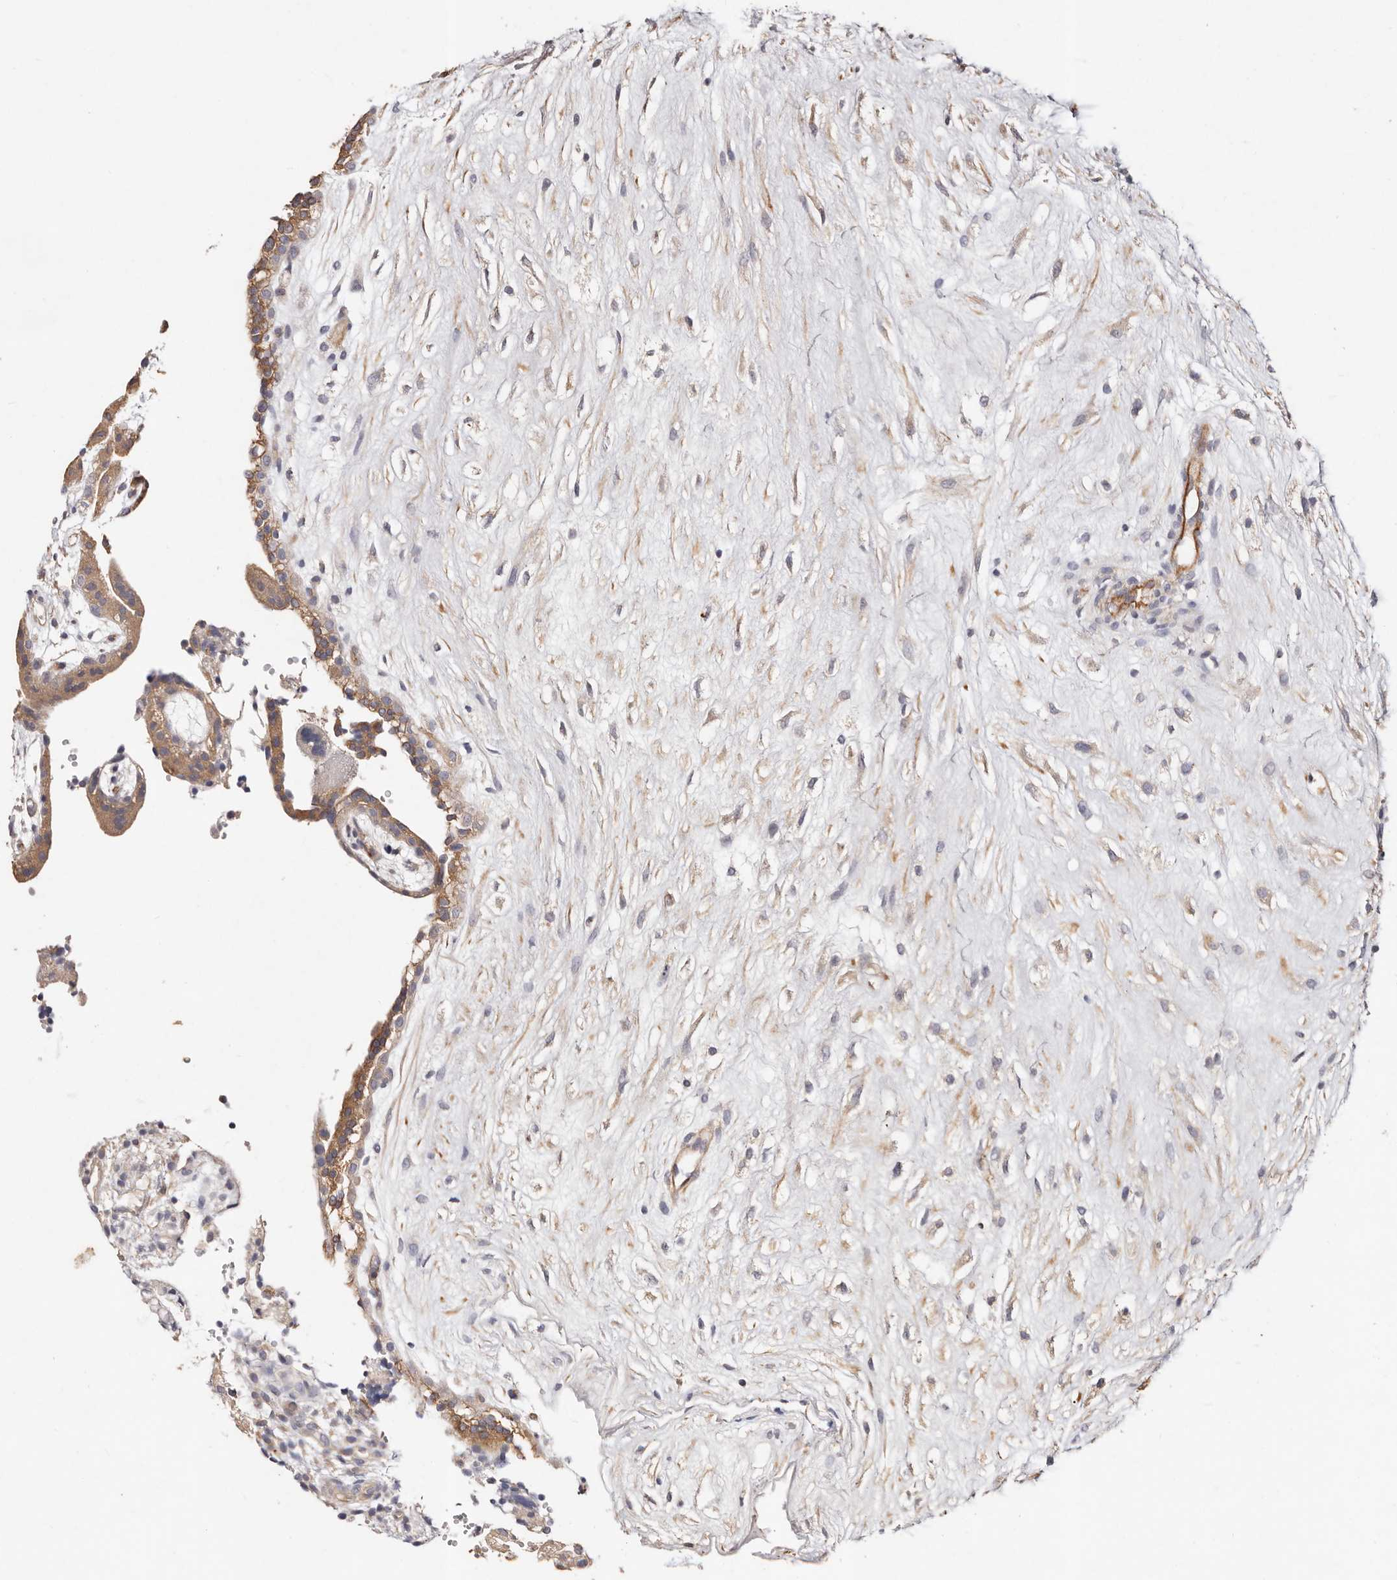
{"staining": {"intensity": "moderate", "quantity": ">75%", "location": "cytoplasmic/membranous"}, "tissue": "placenta", "cell_type": "Trophoblastic cells", "image_type": "normal", "snomed": [{"axis": "morphology", "description": "Normal tissue, NOS"}, {"axis": "topography", "description": "Placenta"}], "caption": "A histopathology image showing moderate cytoplasmic/membranous staining in about >75% of trophoblastic cells in unremarkable placenta, as visualized by brown immunohistochemical staining.", "gene": "THBS3", "patient": {"sex": "female", "age": 18}}